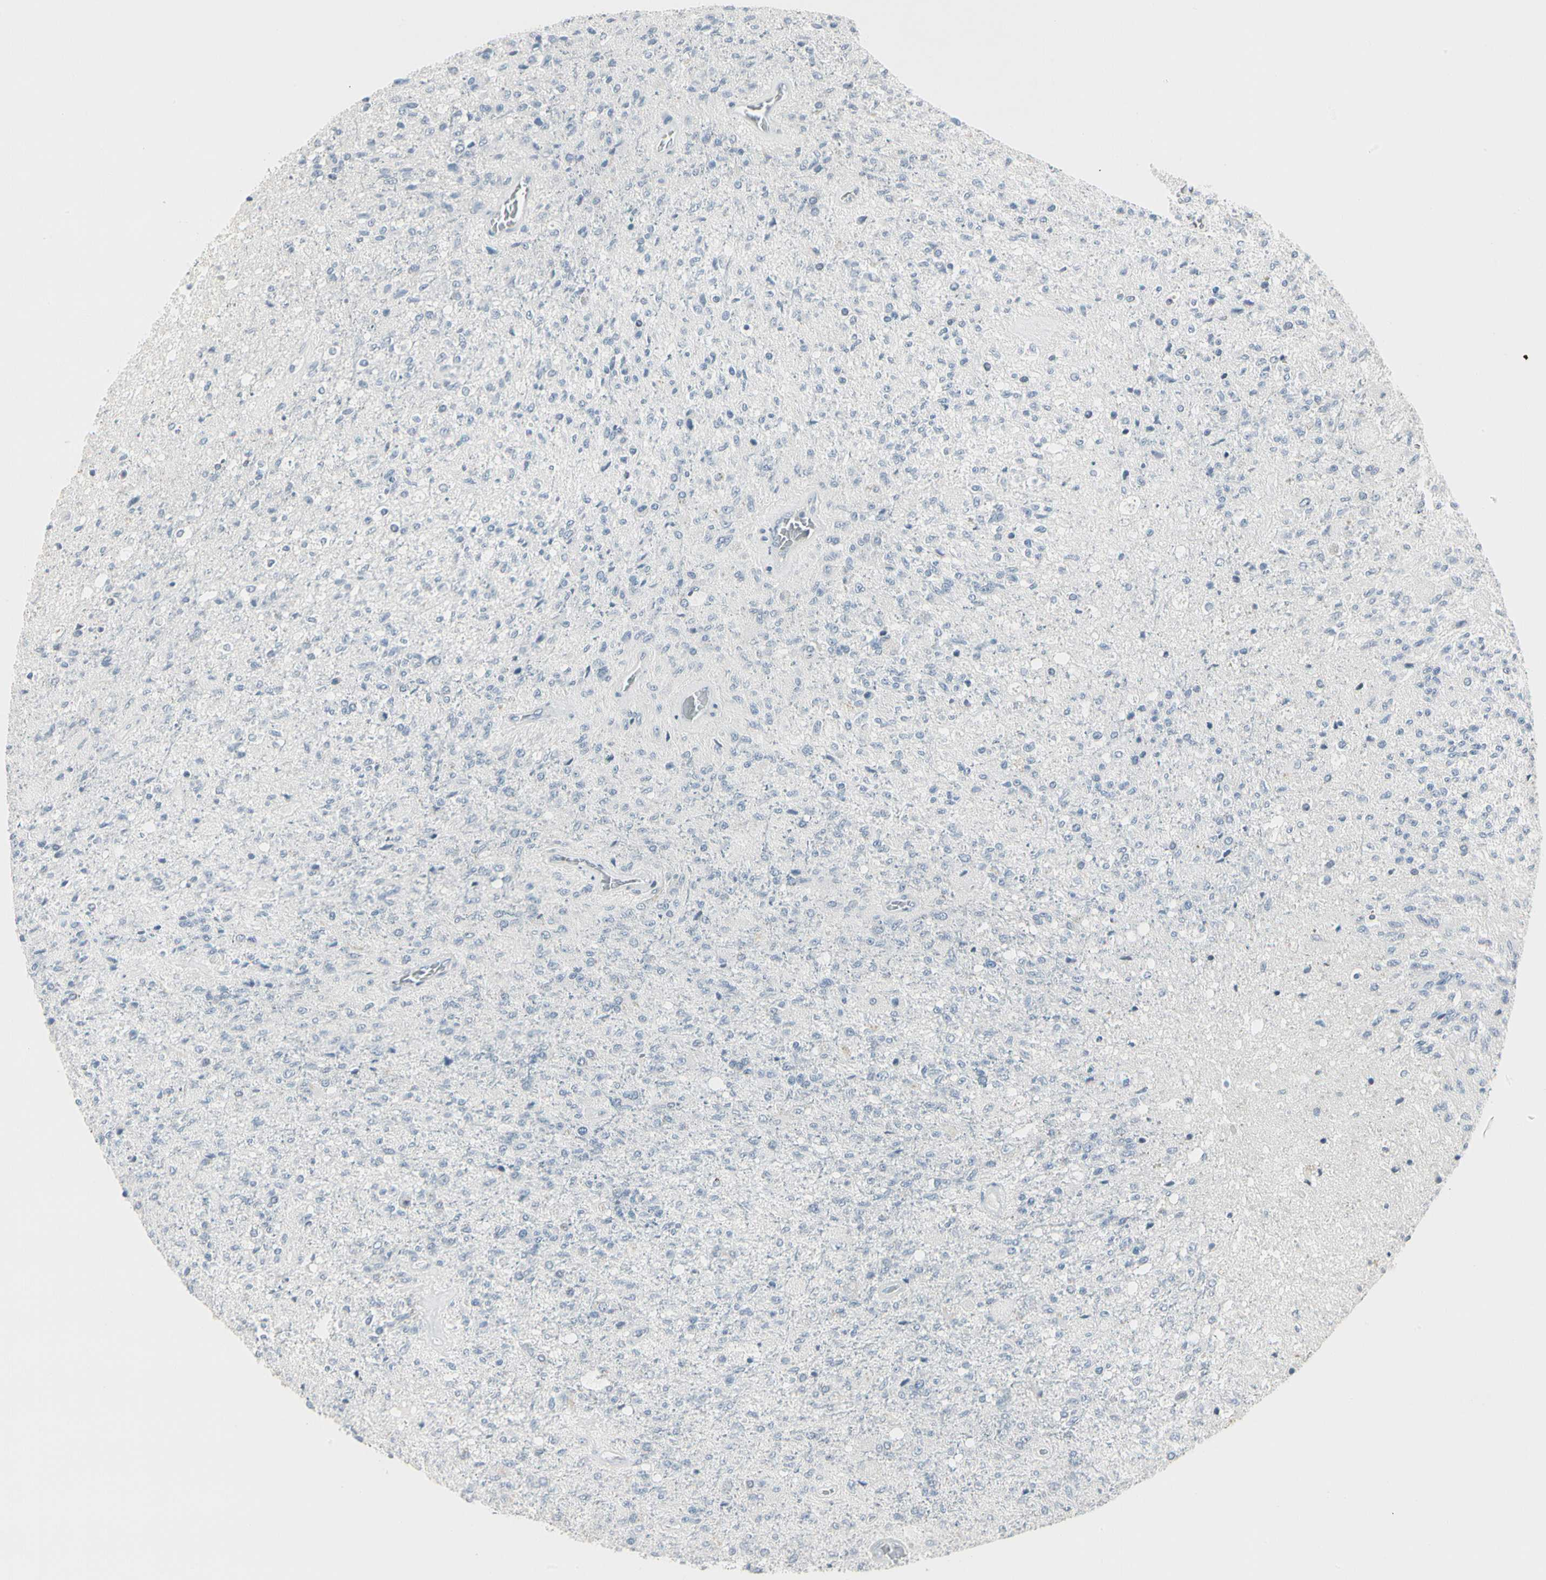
{"staining": {"intensity": "negative", "quantity": "none", "location": "none"}, "tissue": "glioma", "cell_type": "Tumor cells", "image_type": "cancer", "snomed": [{"axis": "morphology", "description": "Normal tissue, NOS"}, {"axis": "morphology", "description": "Glioma, malignant, High grade"}, {"axis": "topography", "description": "Cerebral cortex"}], "caption": "Immunohistochemistry (IHC) of malignant high-grade glioma shows no positivity in tumor cells.", "gene": "DMPK", "patient": {"sex": "male", "age": 77}}